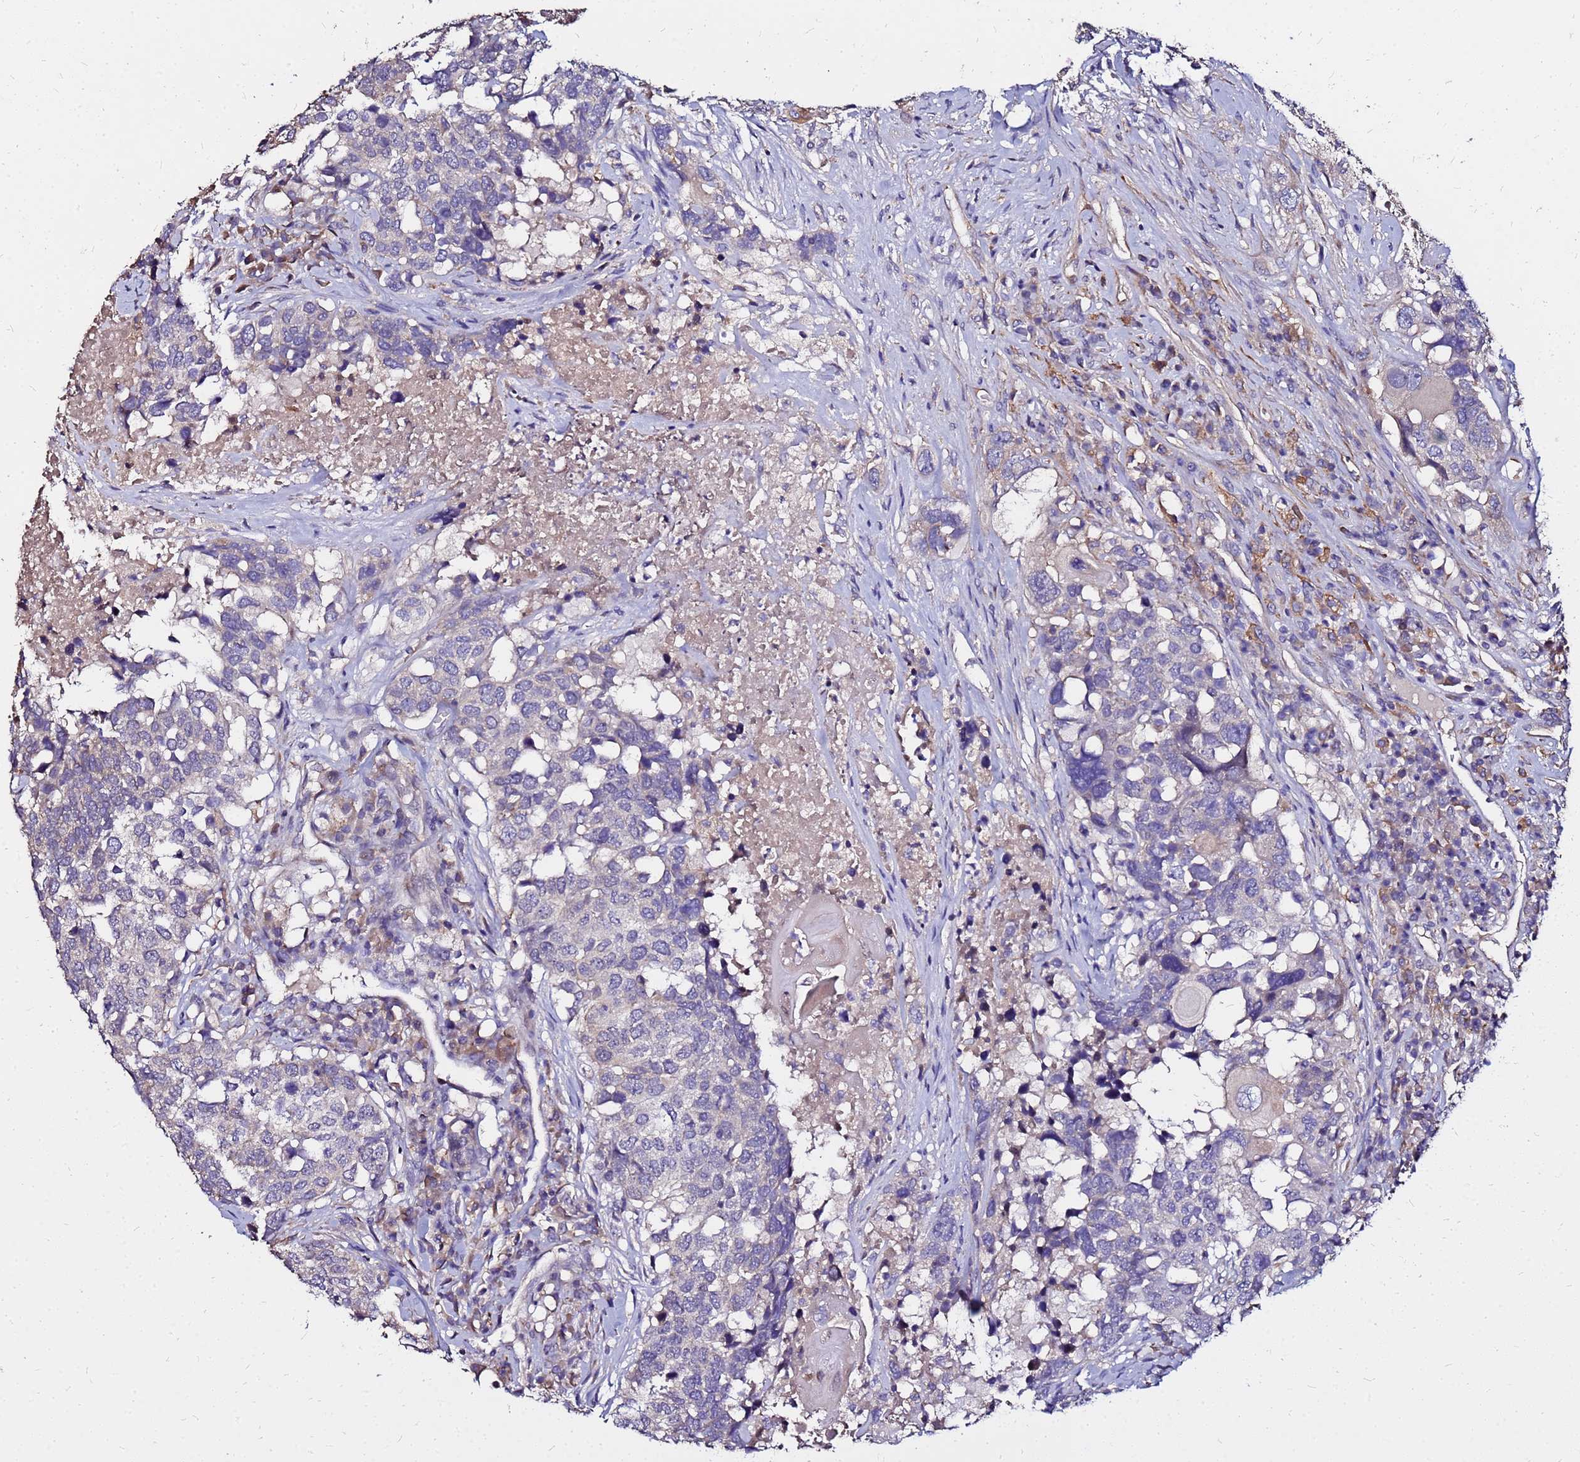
{"staining": {"intensity": "negative", "quantity": "none", "location": "none"}, "tissue": "head and neck cancer", "cell_type": "Tumor cells", "image_type": "cancer", "snomed": [{"axis": "morphology", "description": "Squamous cell carcinoma, NOS"}, {"axis": "topography", "description": "Head-Neck"}], "caption": "Tumor cells are negative for protein expression in human head and neck cancer.", "gene": "ARHGEF5", "patient": {"sex": "male", "age": 66}}